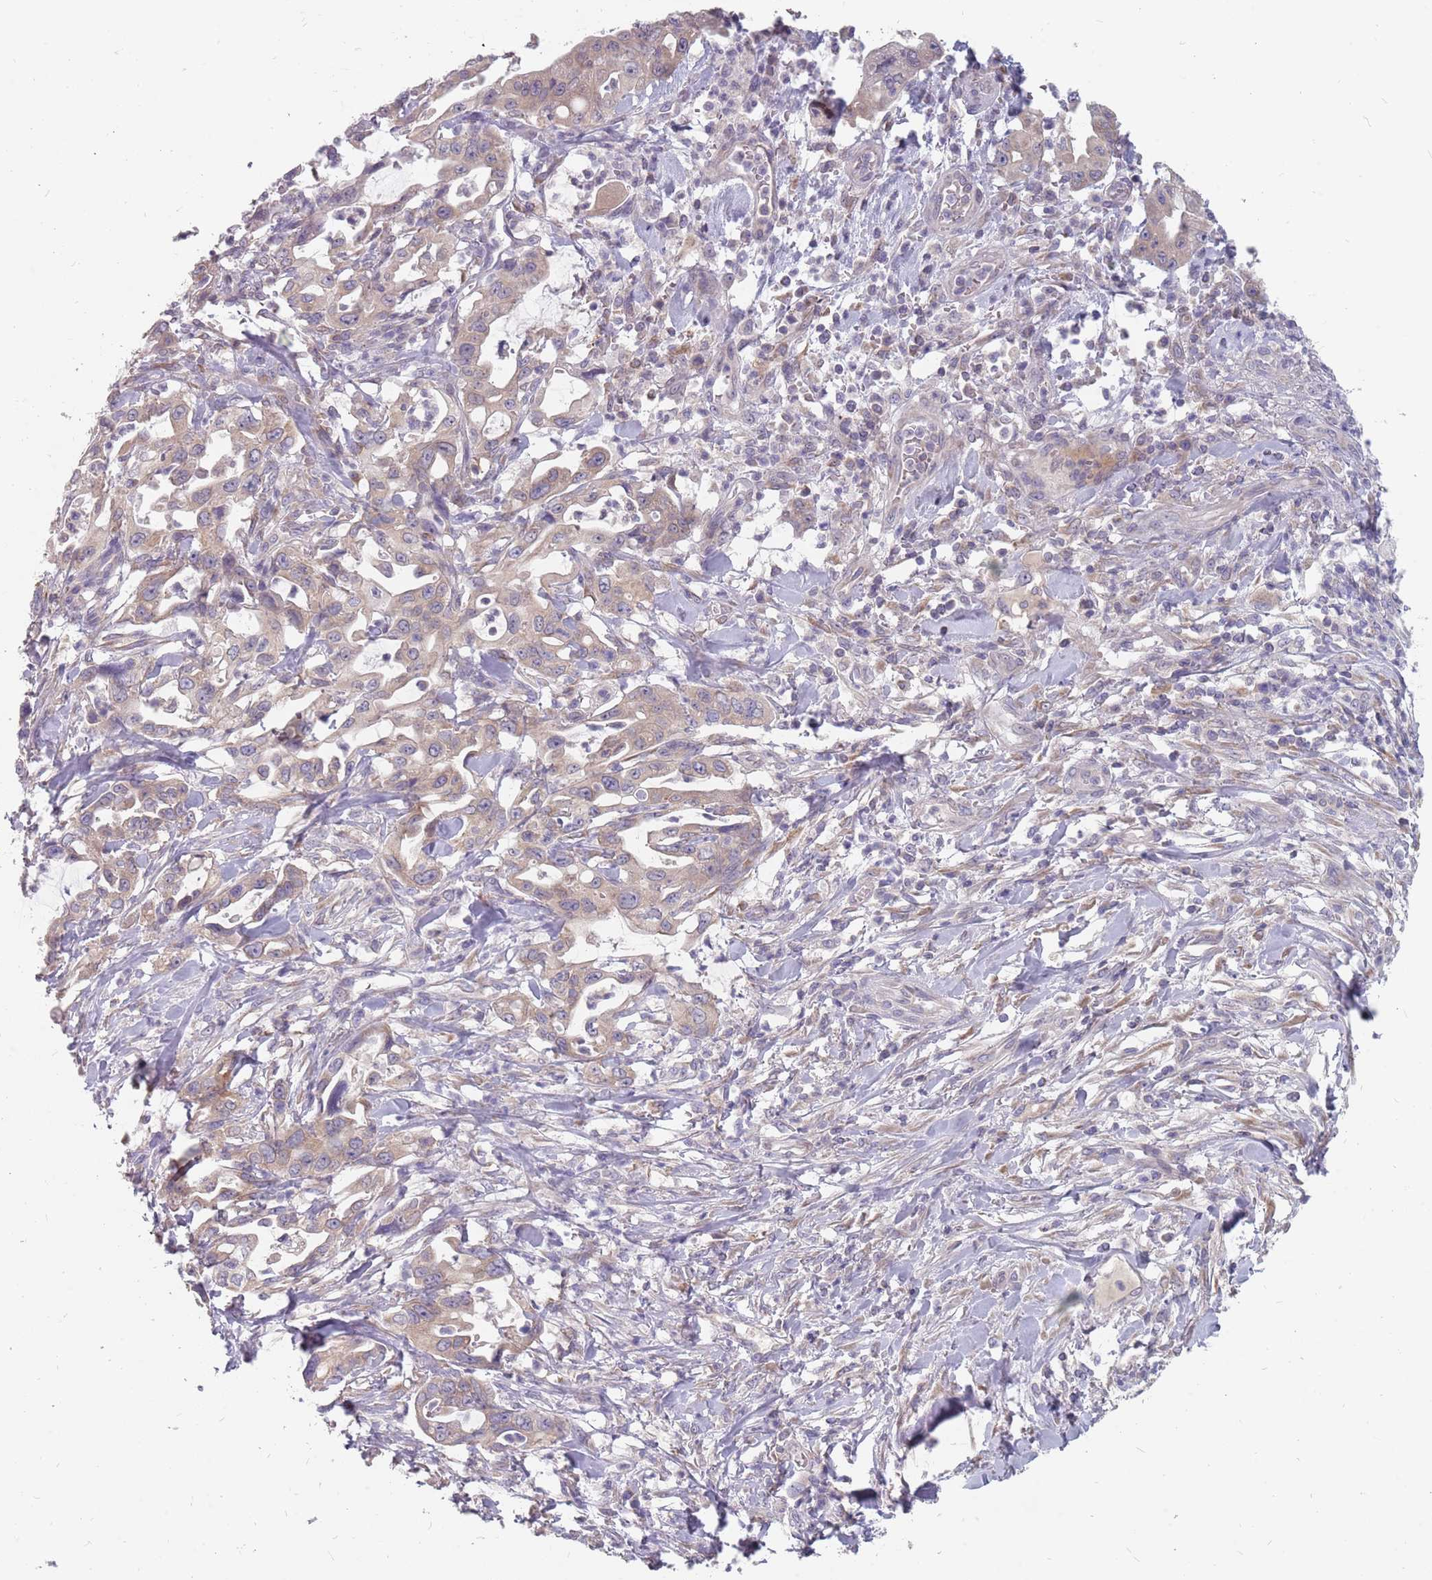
{"staining": {"intensity": "weak", "quantity": "25%-75%", "location": "cytoplasmic/membranous"}, "tissue": "pancreatic cancer", "cell_type": "Tumor cells", "image_type": "cancer", "snomed": [{"axis": "morphology", "description": "Adenocarcinoma, NOS"}, {"axis": "topography", "description": "Pancreas"}], "caption": "A low amount of weak cytoplasmic/membranous positivity is present in approximately 25%-75% of tumor cells in pancreatic cancer tissue.", "gene": "CMTR2", "patient": {"sex": "female", "age": 61}}